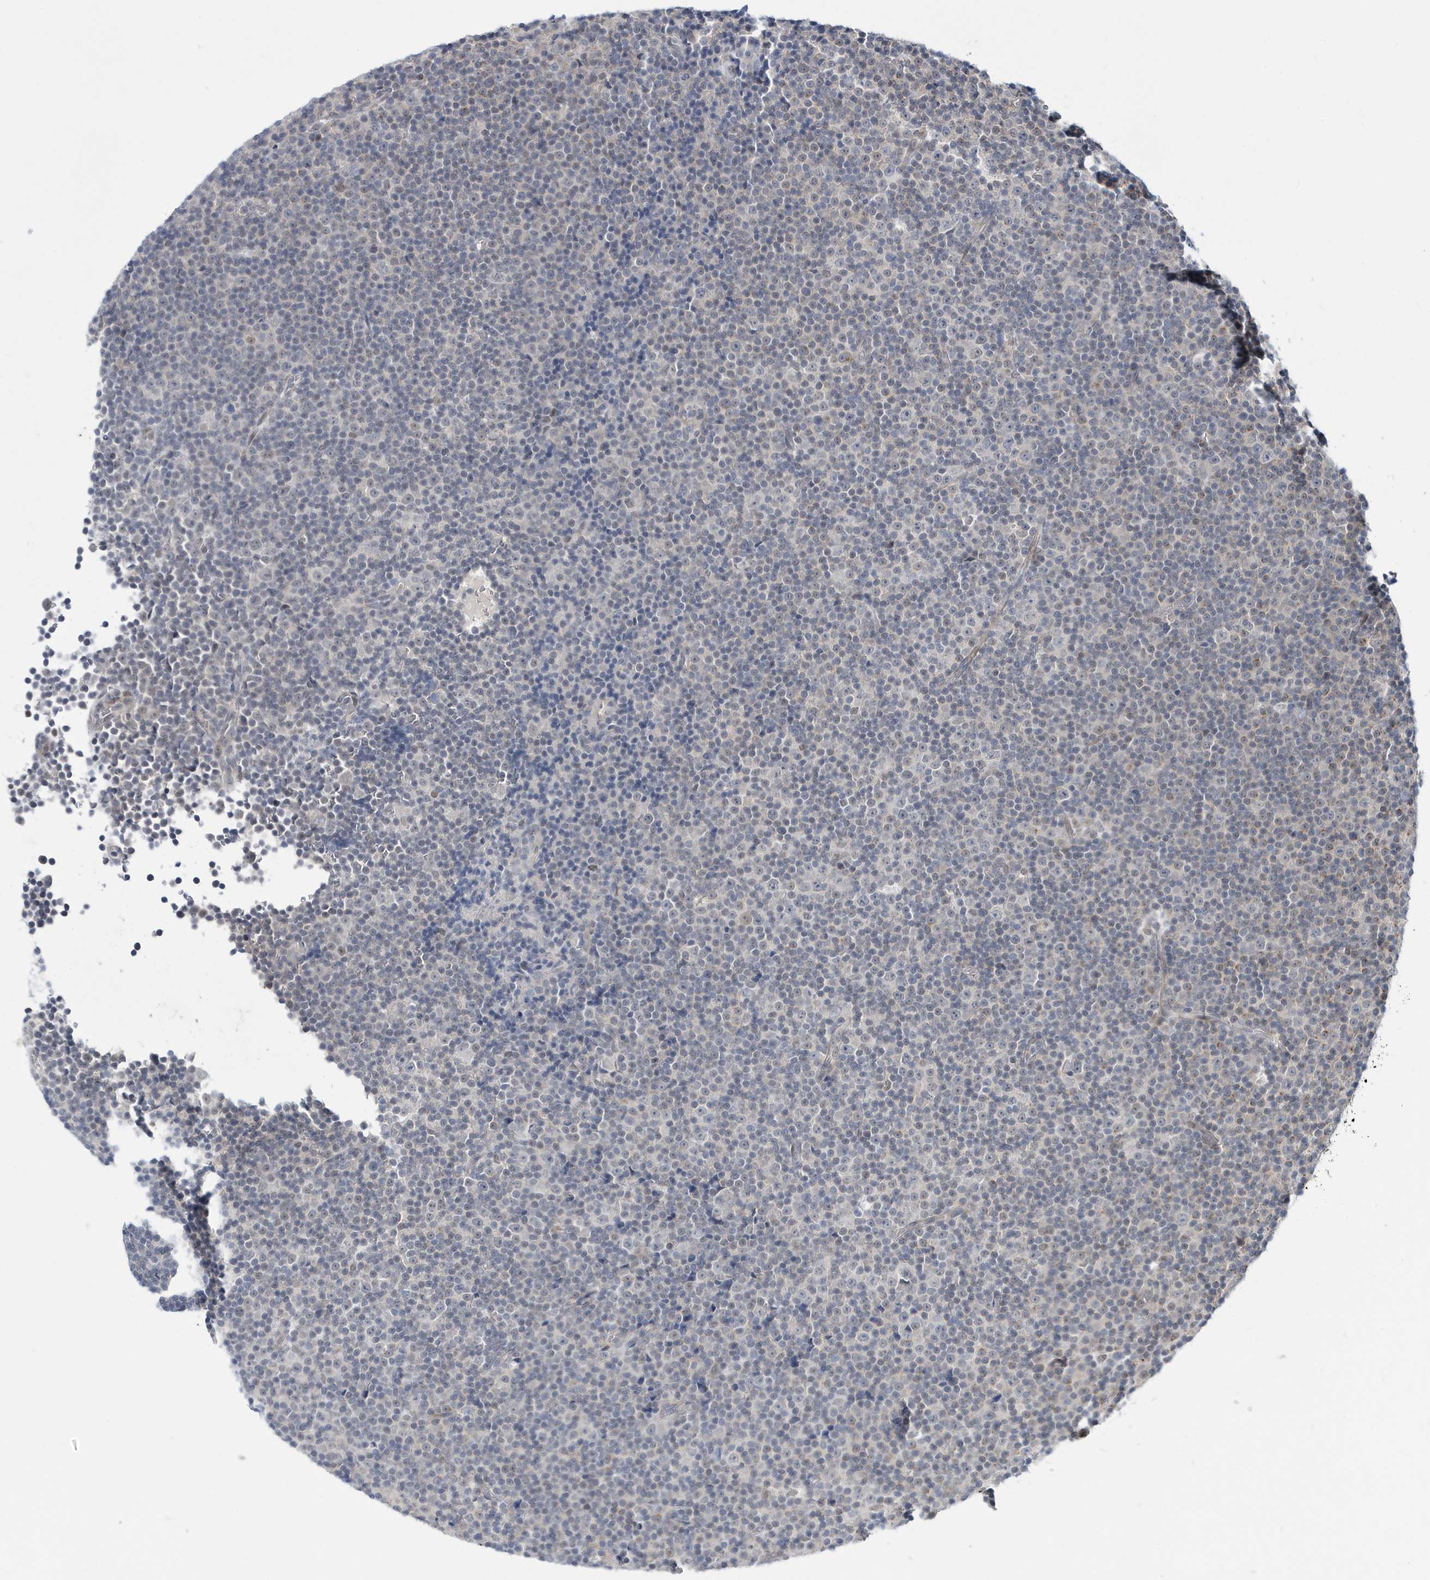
{"staining": {"intensity": "weak", "quantity": "<25%", "location": "nuclear"}, "tissue": "lymphoma", "cell_type": "Tumor cells", "image_type": "cancer", "snomed": [{"axis": "morphology", "description": "Malignant lymphoma, non-Hodgkin's type, Low grade"}, {"axis": "topography", "description": "Lymph node"}], "caption": "There is no significant expression in tumor cells of lymphoma.", "gene": "ZNF654", "patient": {"sex": "female", "age": 67}}